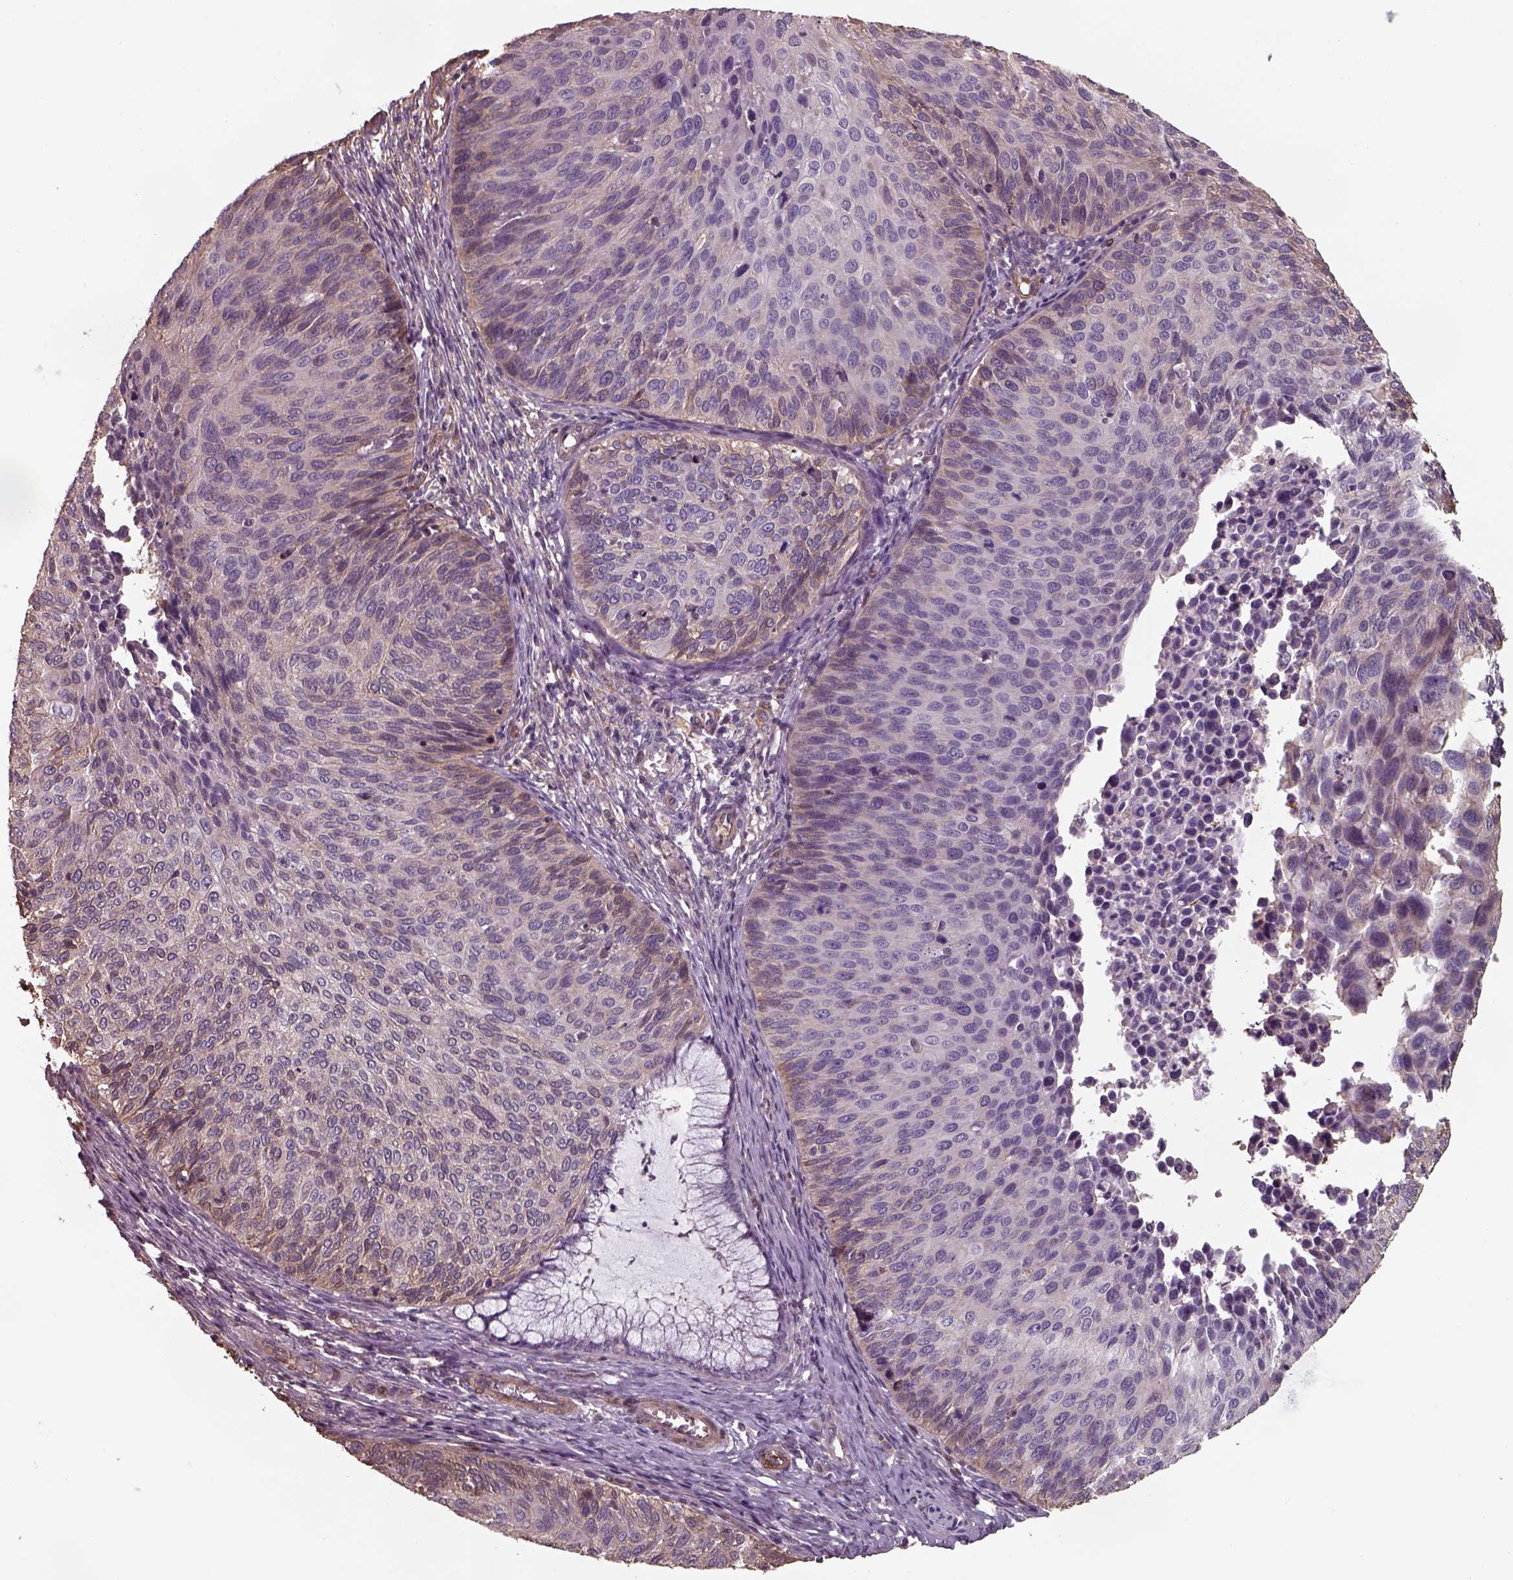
{"staining": {"intensity": "negative", "quantity": "none", "location": "none"}, "tissue": "cervical cancer", "cell_type": "Tumor cells", "image_type": "cancer", "snomed": [{"axis": "morphology", "description": "Squamous cell carcinoma, NOS"}, {"axis": "topography", "description": "Cervix"}], "caption": "Cervical squamous cell carcinoma was stained to show a protein in brown. There is no significant positivity in tumor cells.", "gene": "ISYNA1", "patient": {"sex": "female", "age": 36}}